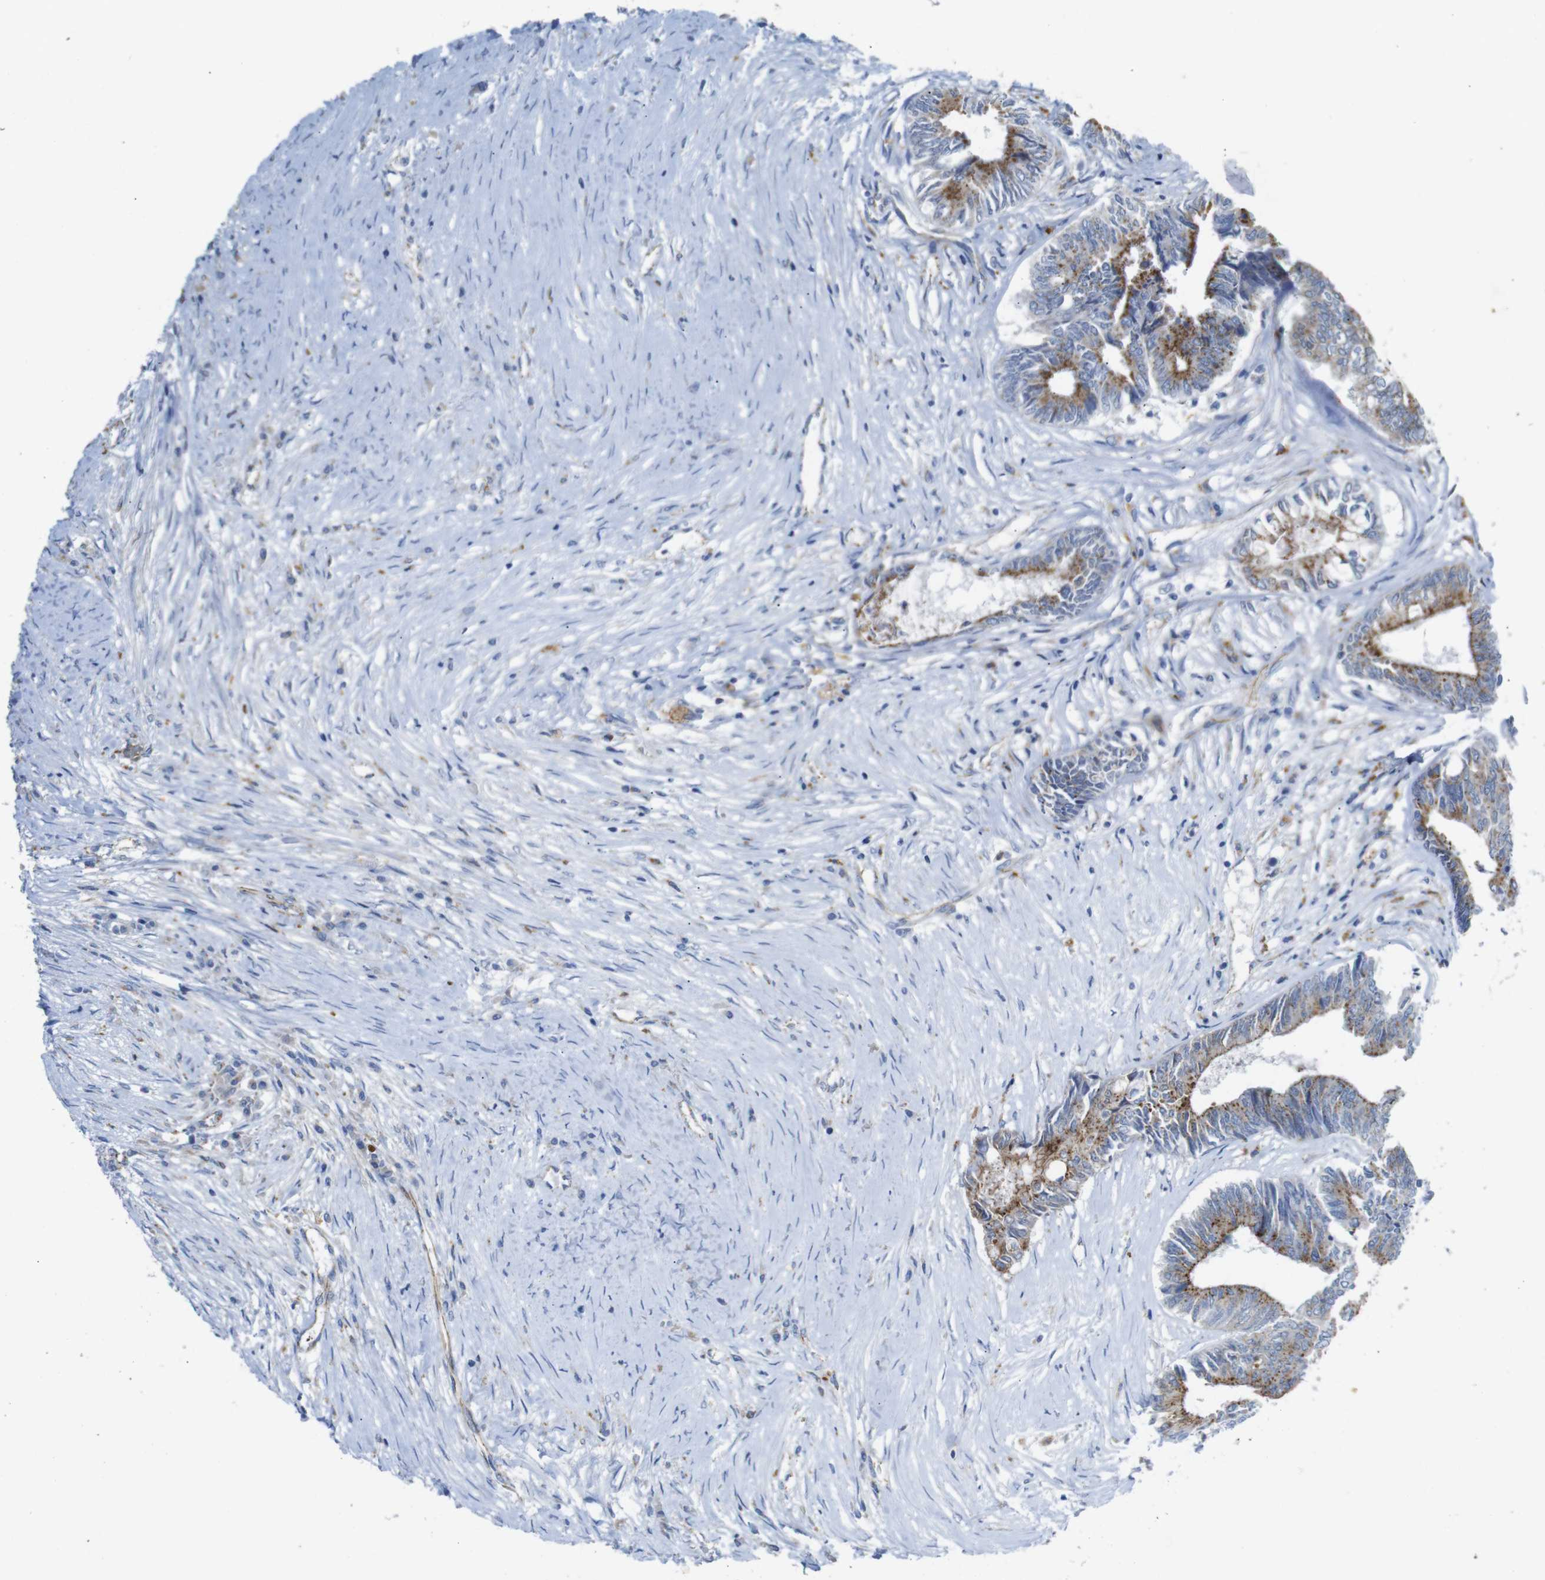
{"staining": {"intensity": "moderate", "quantity": ">75%", "location": "cytoplasmic/membranous"}, "tissue": "colorectal cancer", "cell_type": "Tumor cells", "image_type": "cancer", "snomed": [{"axis": "morphology", "description": "Adenocarcinoma, NOS"}, {"axis": "topography", "description": "Rectum"}], "caption": "About >75% of tumor cells in adenocarcinoma (colorectal) reveal moderate cytoplasmic/membranous protein positivity as visualized by brown immunohistochemical staining.", "gene": "NHLRC3", "patient": {"sex": "male", "age": 63}}